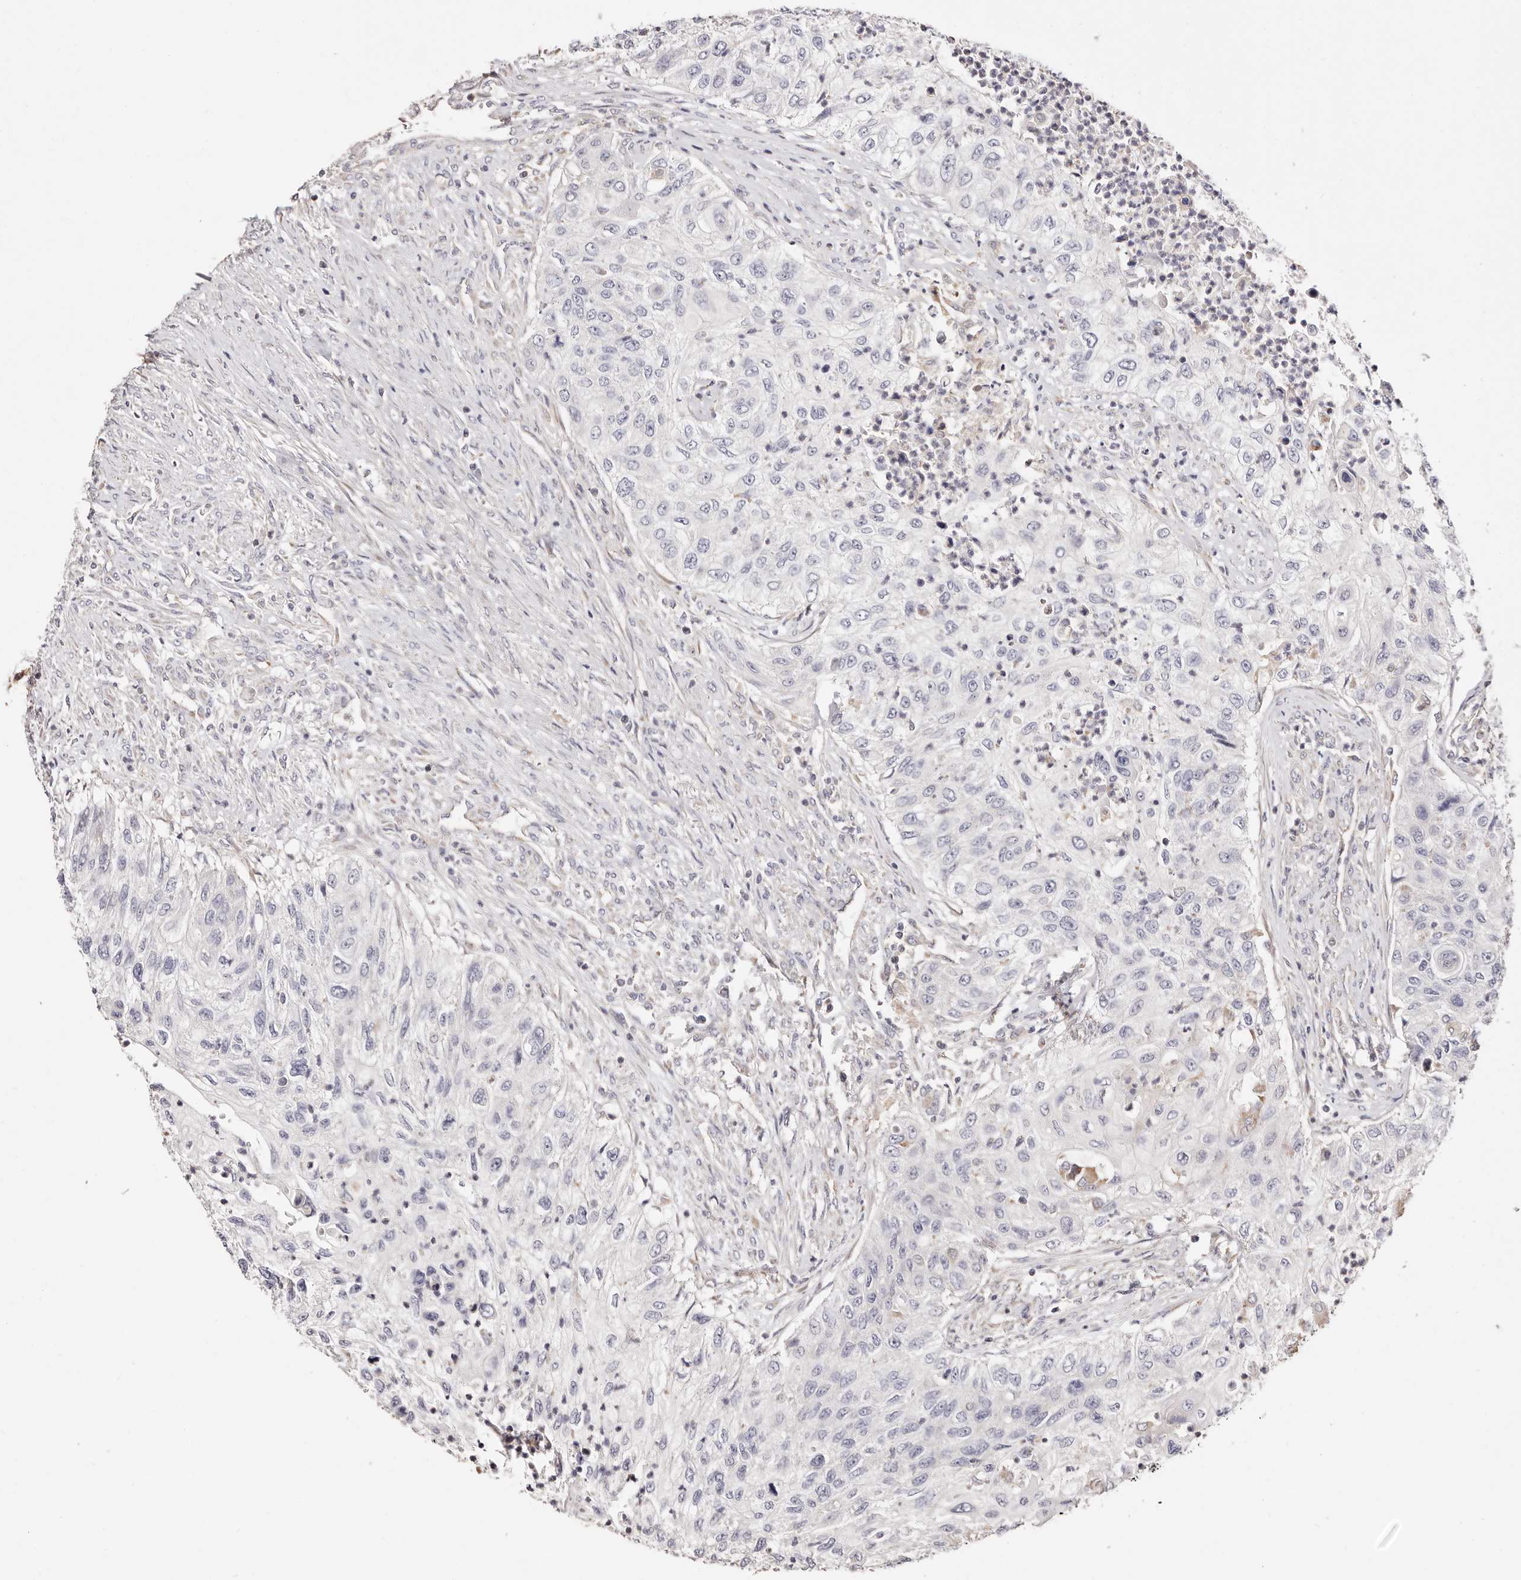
{"staining": {"intensity": "negative", "quantity": "none", "location": "none"}, "tissue": "urothelial cancer", "cell_type": "Tumor cells", "image_type": "cancer", "snomed": [{"axis": "morphology", "description": "Urothelial carcinoma, High grade"}, {"axis": "topography", "description": "Urinary bladder"}], "caption": "A high-resolution micrograph shows immunohistochemistry (IHC) staining of high-grade urothelial carcinoma, which exhibits no significant staining in tumor cells.", "gene": "MAPK1", "patient": {"sex": "female", "age": 60}}